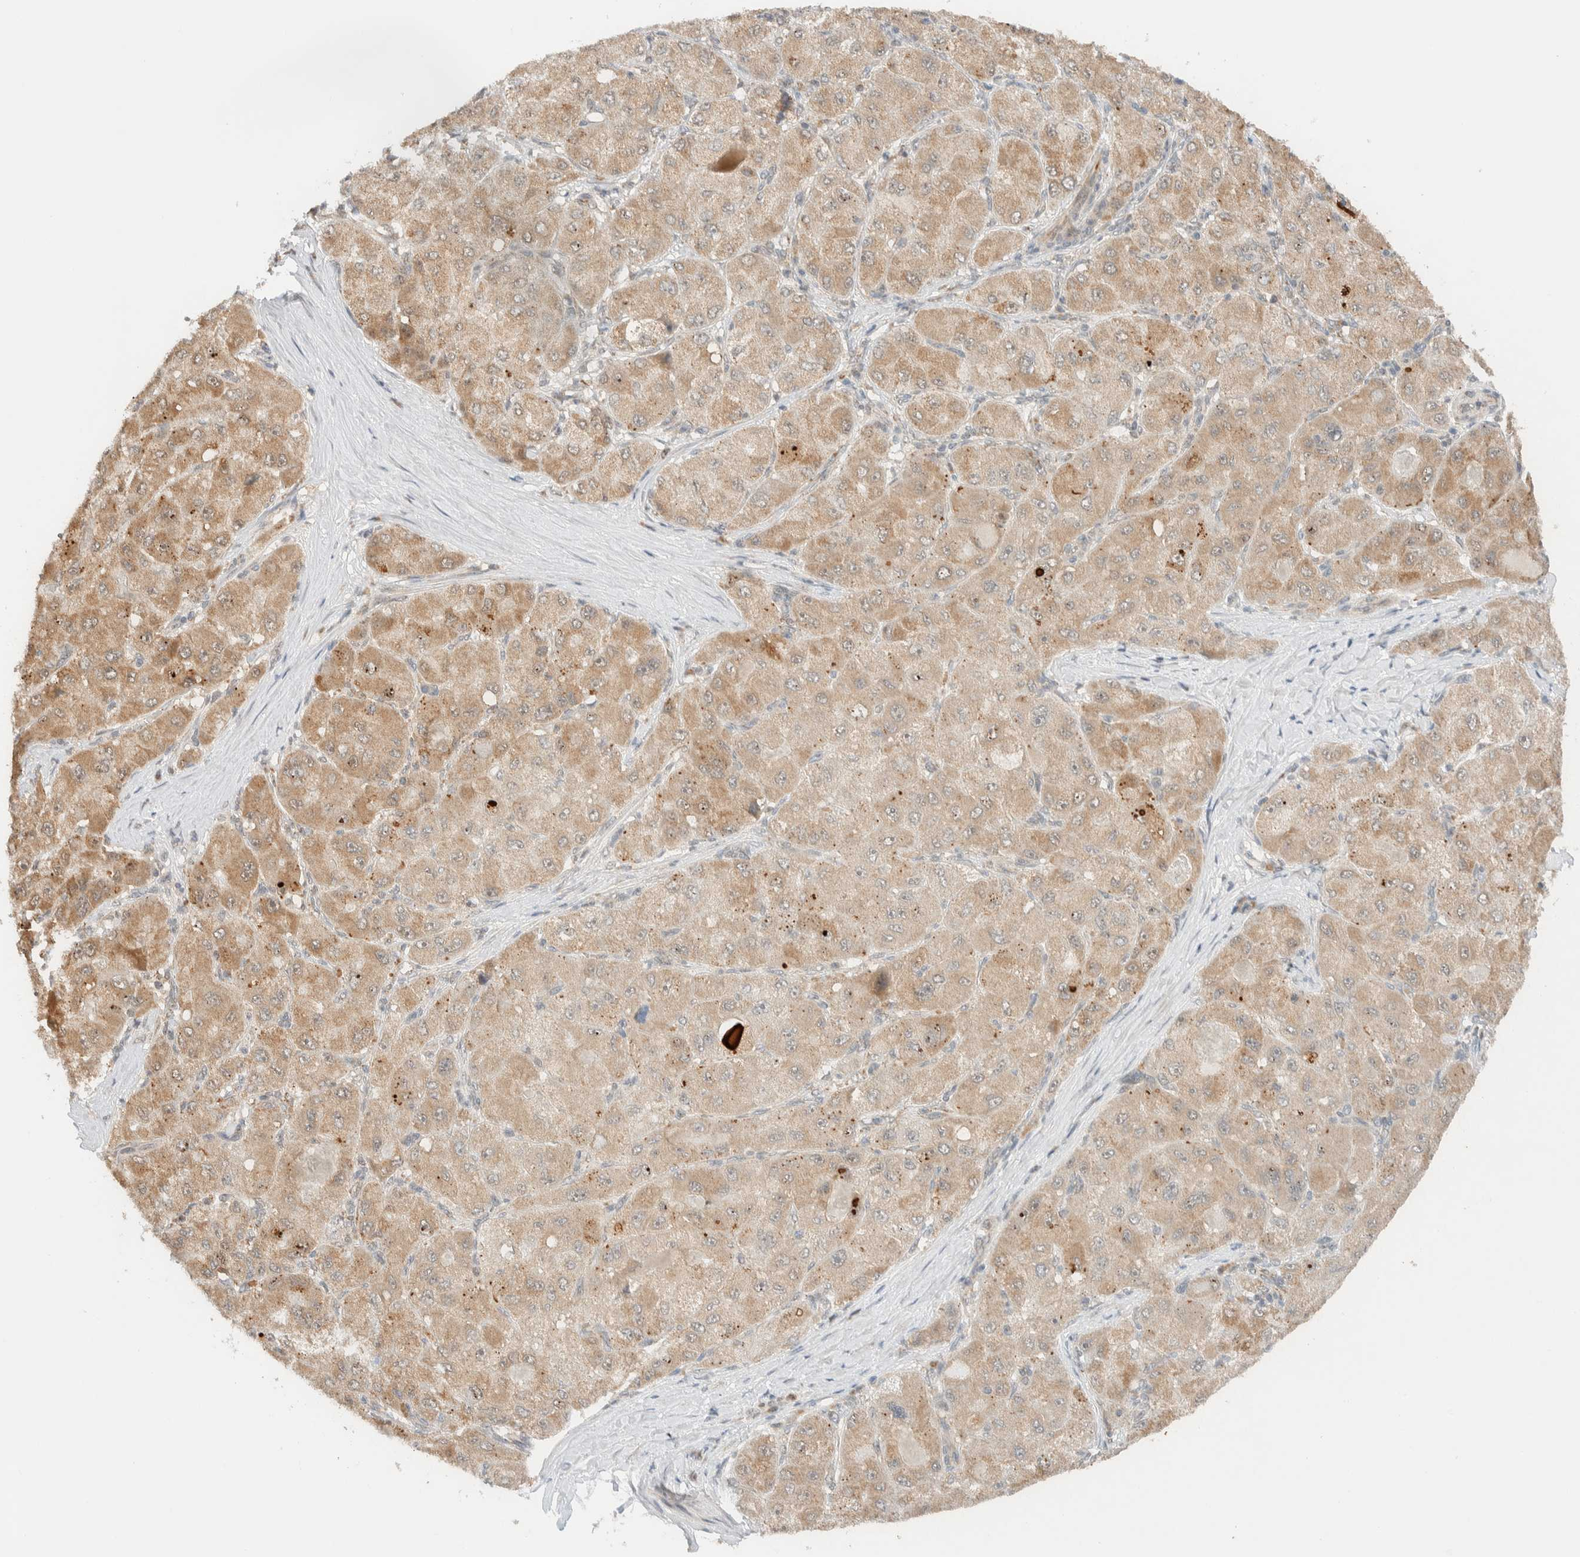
{"staining": {"intensity": "moderate", "quantity": ">75%", "location": "cytoplasmic/membranous"}, "tissue": "liver cancer", "cell_type": "Tumor cells", "image_type": "cancer", "snomed": [{"axis": "morphology", "description": "Carcinoma, Hepatocellular, NOS"}, {"axis": "topography", "description": "Liver"}], "caption": "The immunohistochemical stain shows moderate cytoplasmic/membranous staining in tumor cells of hepatocellular carcinoma (liver) tissue.", "gene": "MRPL41", "patient": {"sex": "male", "age": 80}}